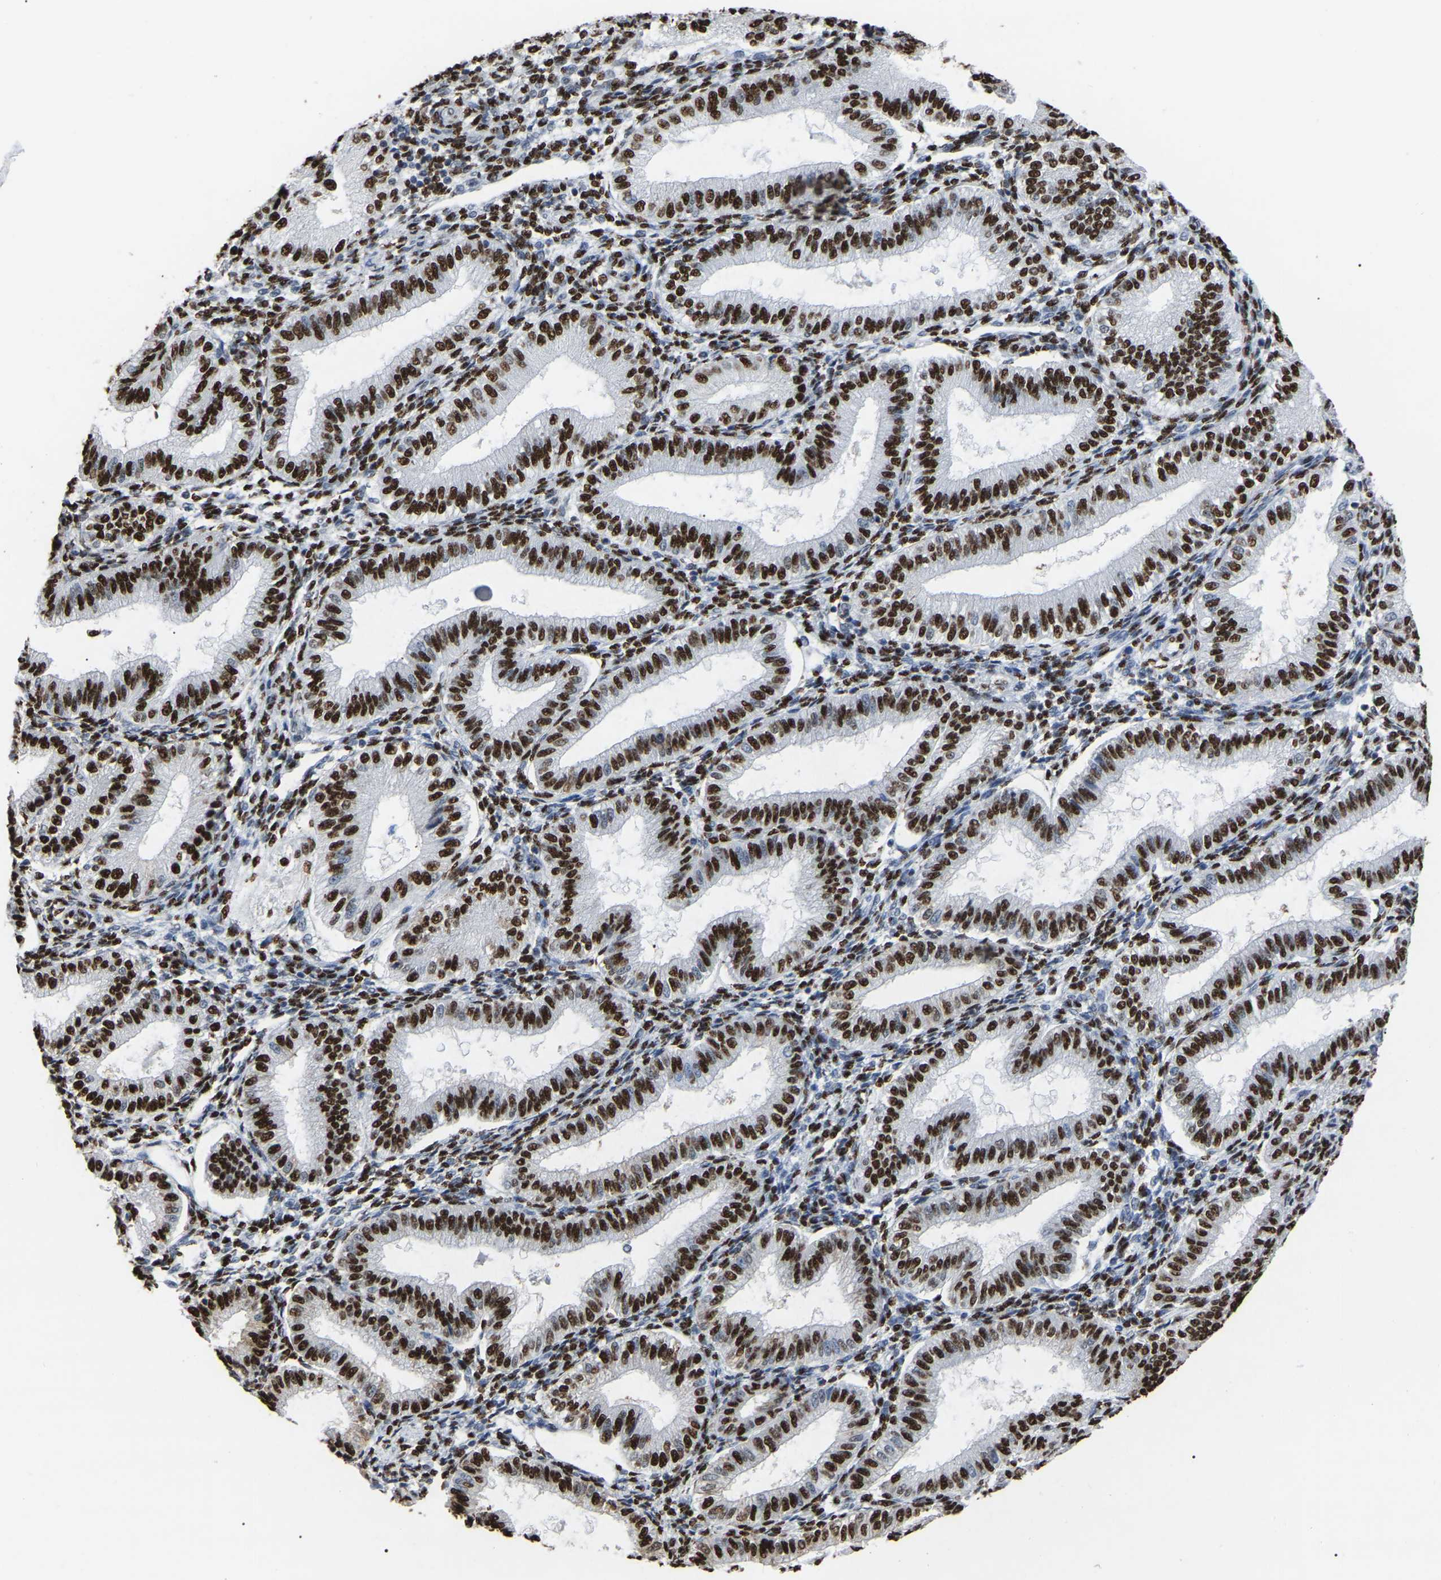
{"staining": {"intensity": "strong", "quantity": ">75%", "location": "nuclear"}, "tissue": "endometrium", "cell_type": "Cells in endometrial stroma", "image_type": "normal", "snomed": [{"axis": "morphology", "description": "Normal tissue, NOS"}, {"axis": "topography", "description": "Endometrium"}], "caption": "Protein analysis of benign endometrium demonstrates strong nuclear expression in about >75% of cells in endometrial stroma. The protein is stained brown, and the nuclei are stained in blue (DAB IHC with brightfield microscopy, high magnification).", "gene": "RBL2", "patient": {"sex": "female", "age": 39}}